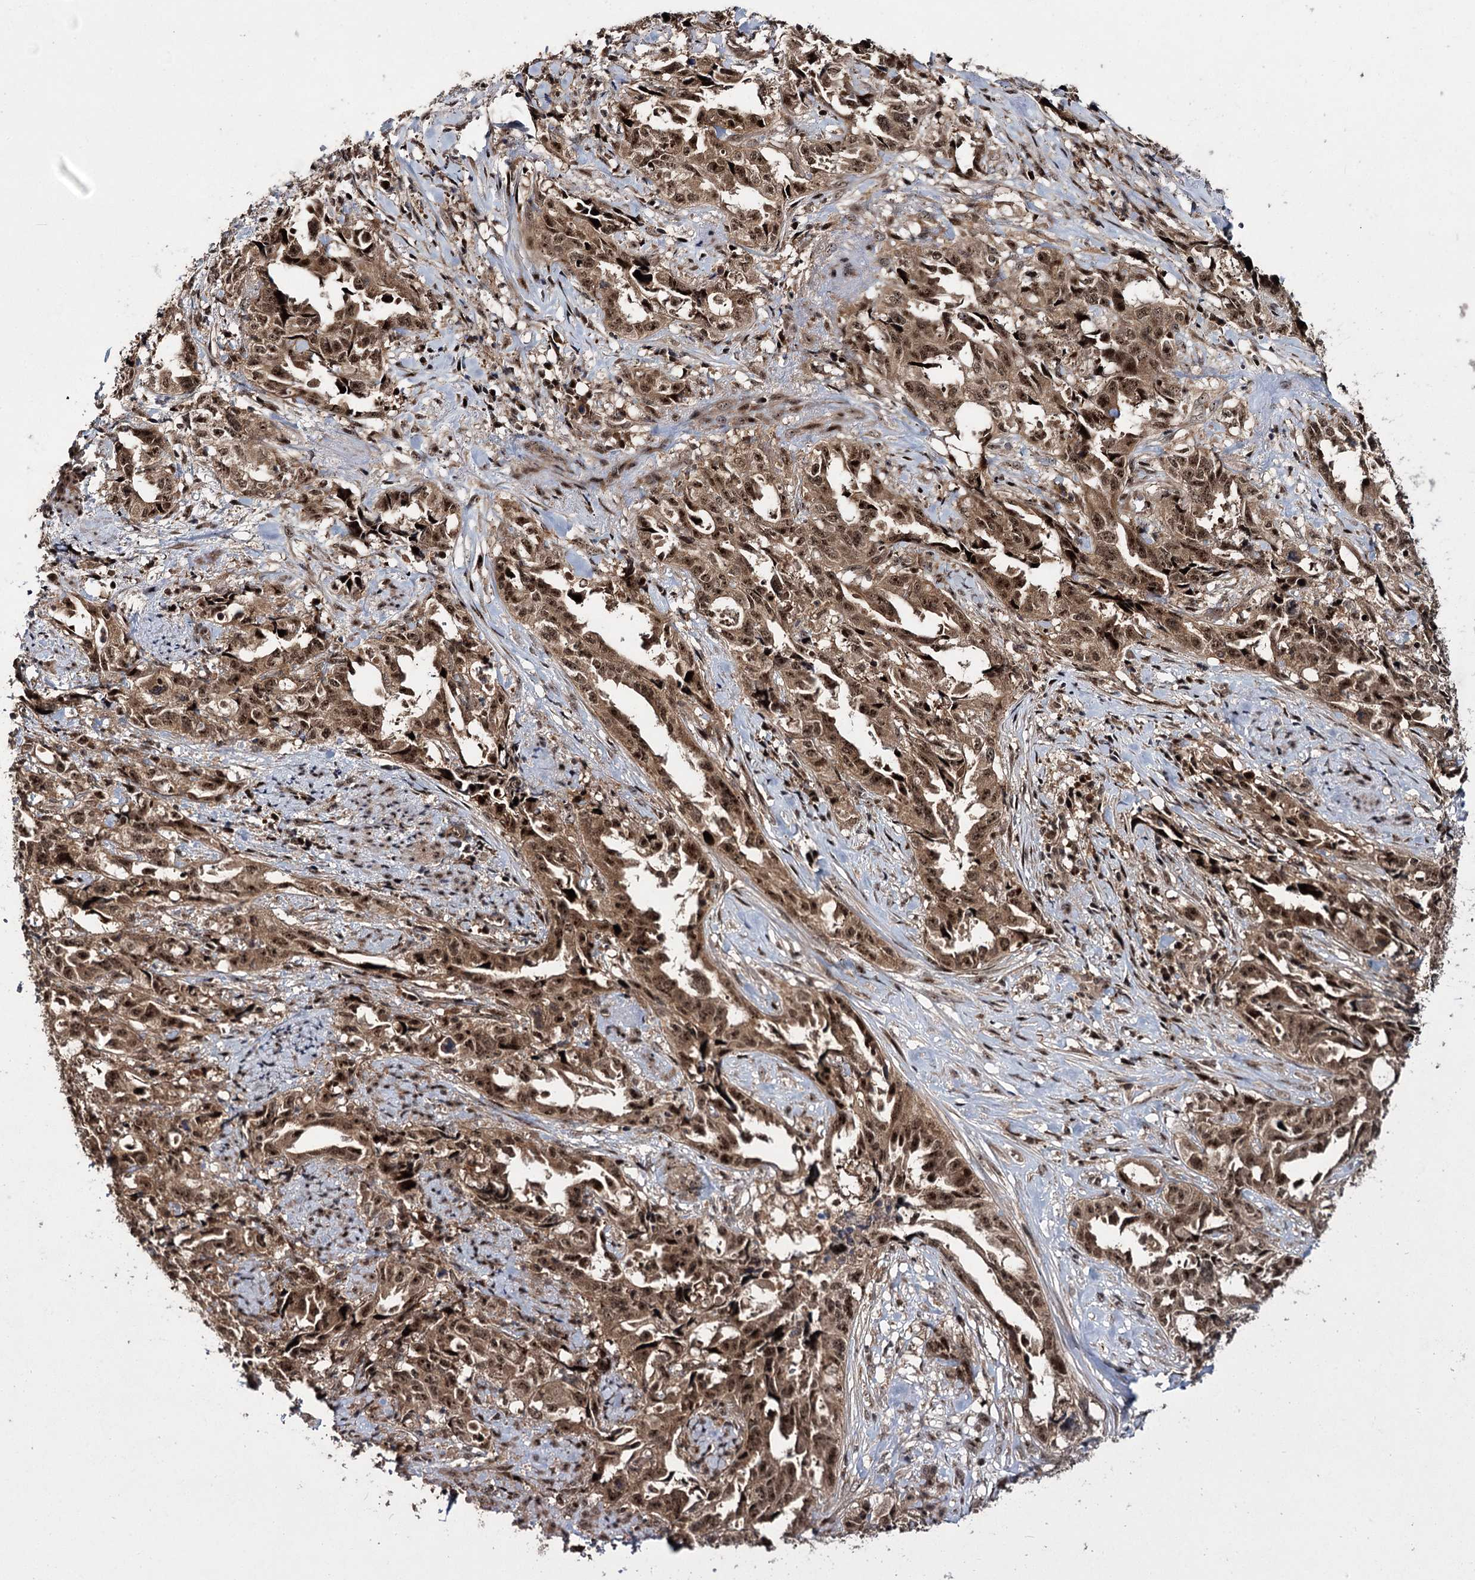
{"staining": {"intensity": "strong", "quantity": ">75%", "location": "cytoplasmic/membranous,nuclear"}, "tissue": "endometrial cancer", "cell_type": "Tumor cells", "image_type": "cancer", "snomed": [{"axis": "morphology", "description": "Adenocarcinoma, NOS"}, {"axis": "topography", "description": "Endometrium"}], "caption": "Immunohistochemistry (IHC) histopathology image of human adenocarcinoma (endometrial) stained for a protein (brown), which displays high levels of strong cytoplasmic/membranous and nuclear staining in approximately >75% of tumor cells.", "gene": "MKNK2", "patient": {"sex": "female", "age": 65}}